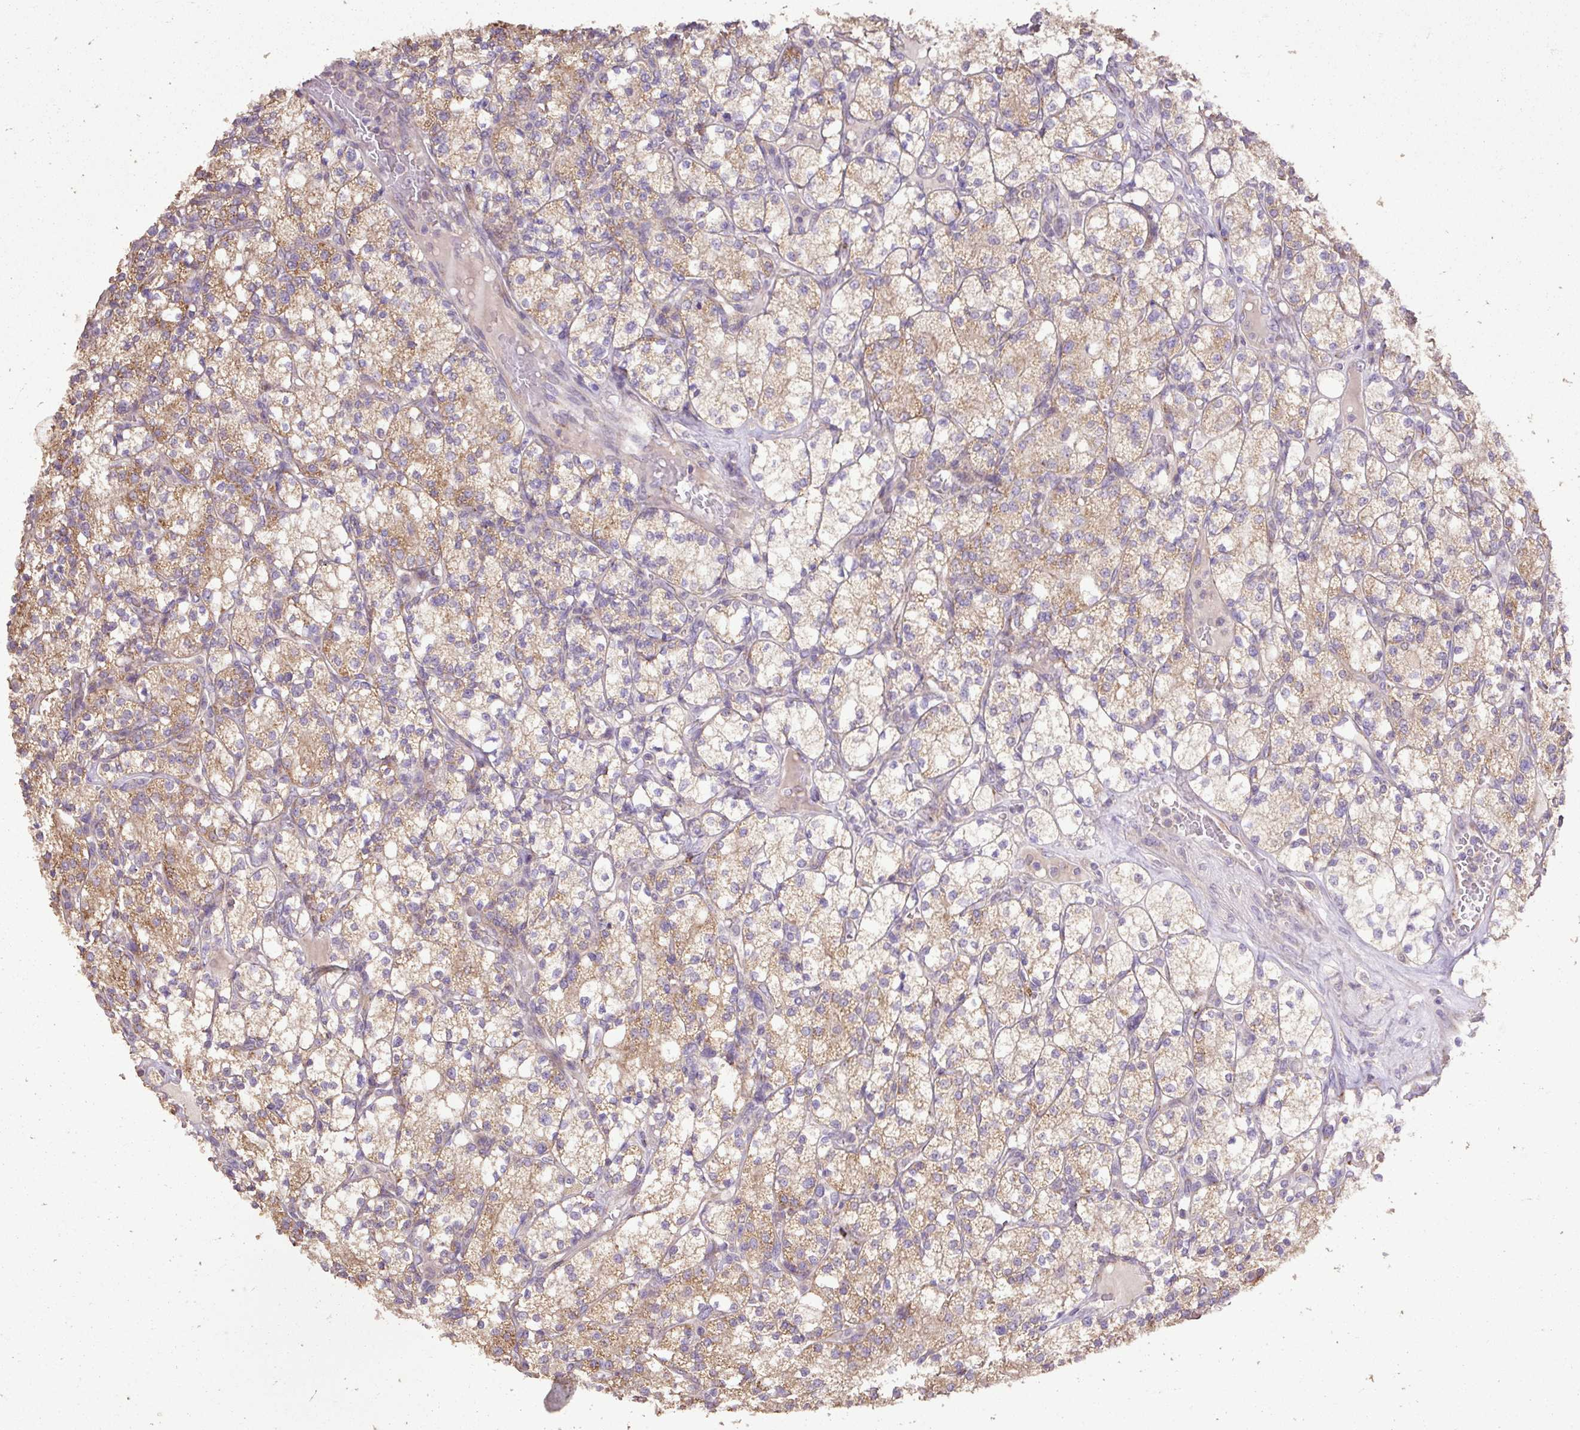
{"staining": {"intensity": "moderate", "quantity": ">75%", "location": "cytoplasmic/membranous"}, "tissue": "renal cancer", "cell_type": "Tumor cells", "image_type": "cancer", "snomed": [{"axis": "morphology", "description": "Adenocarcinoma, NOS"}, {"axis": "topography", "description": "Kidney"}], "caption": "Protein expression analysis of human renal cancer (adenocarcinoma) reveals moderate cytoplasmic/membranous expression in approximately >75% of tumor cells.", "gene": "ABR", "patient": {"sex": "male", "age": 77}}